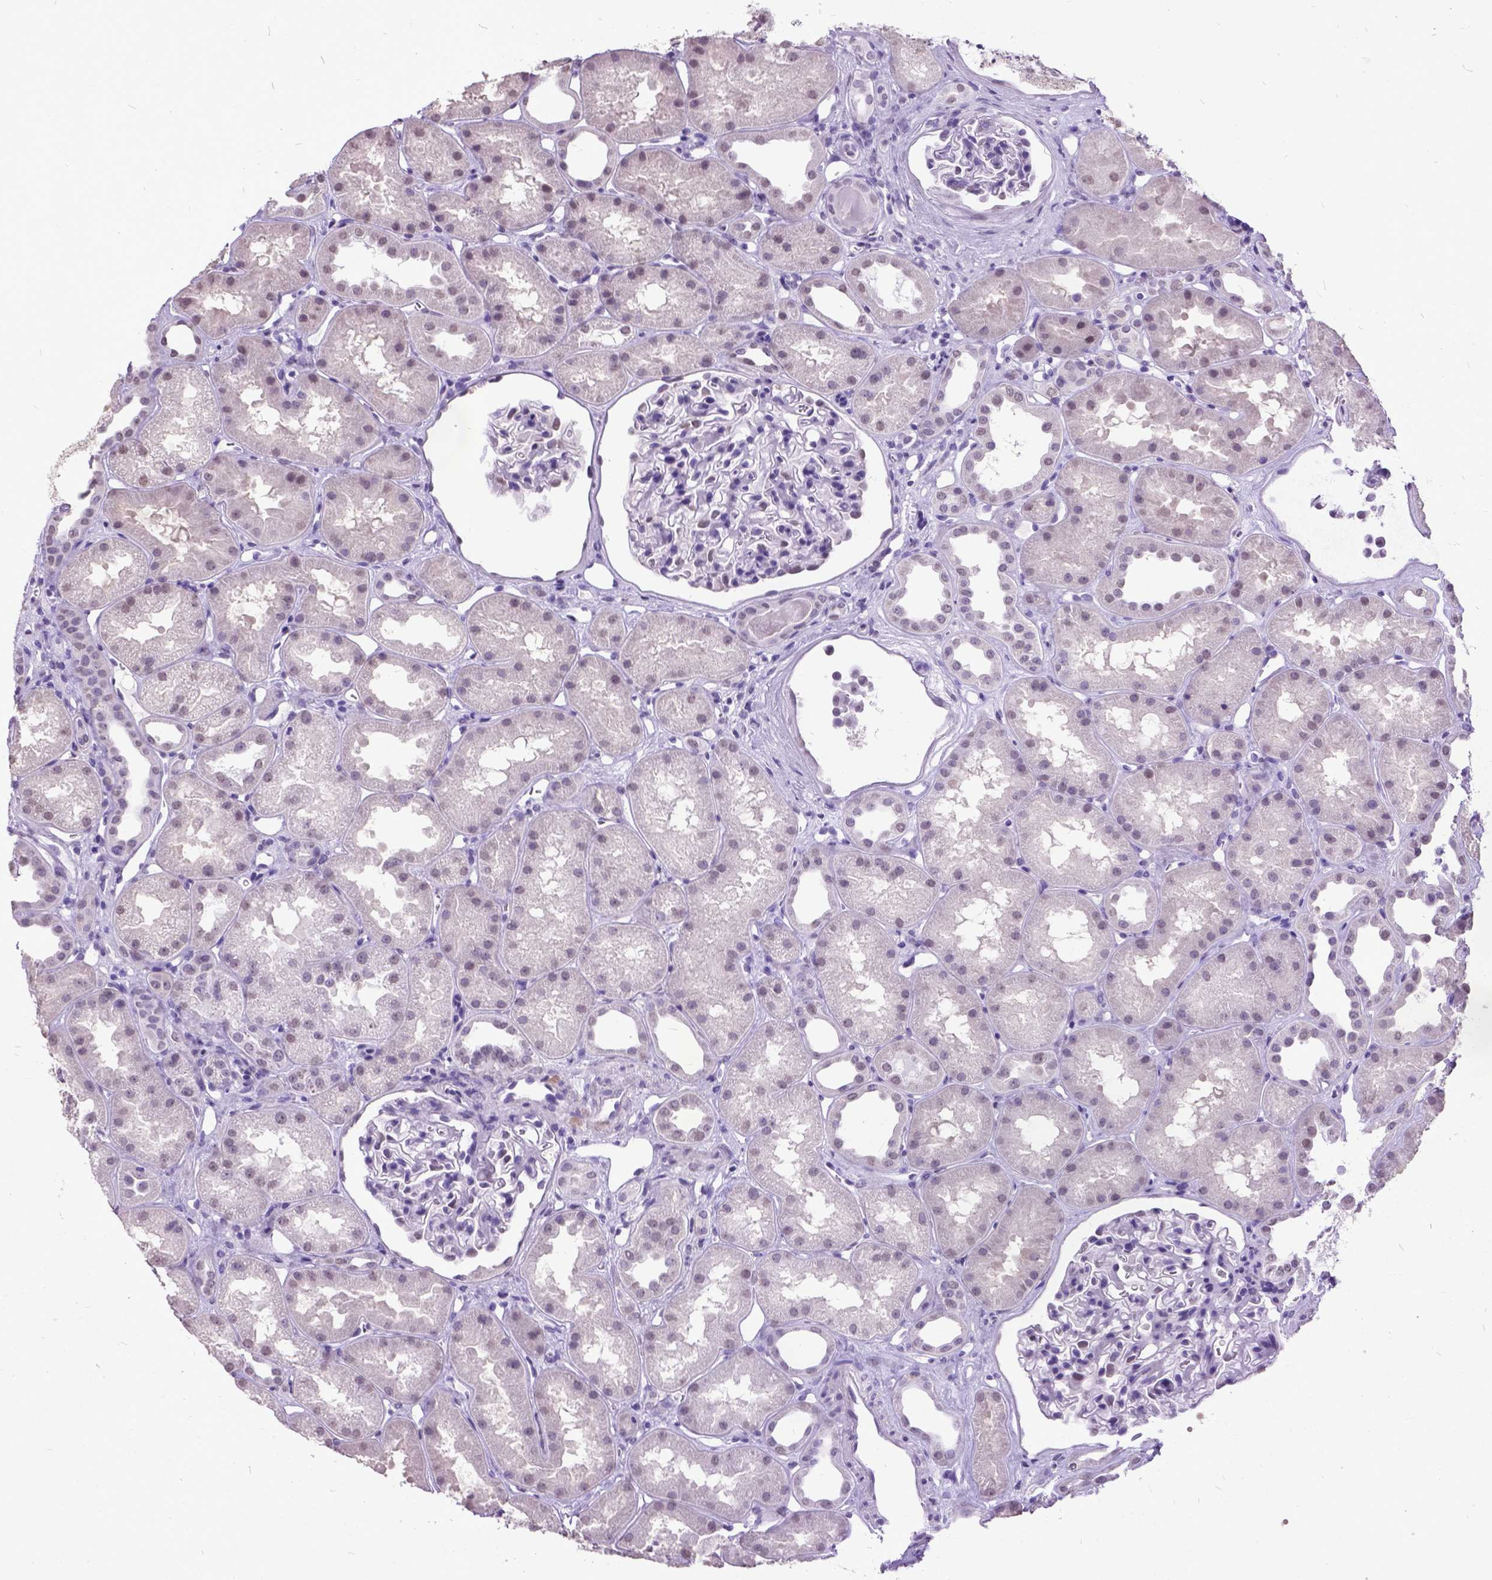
{"staining": {"intensity": "negative", "quantity": "none", "location": "none"}, "tissue": "kidney", "cell_type": "Cells in glomeruli", "image_type": "normal", "snomed": [{"axis": "morphology", "description": "Normal tissue, NOS"}, {"axis": "topography", "description": "Kidney"}], "caption": "Kidney stained for a protein using immunohistochemistry (IHC) demonstrates no staining cells in glomeruli.", "gene": "MARCHF10", "patient": {"sex": "male", "age": 61}}